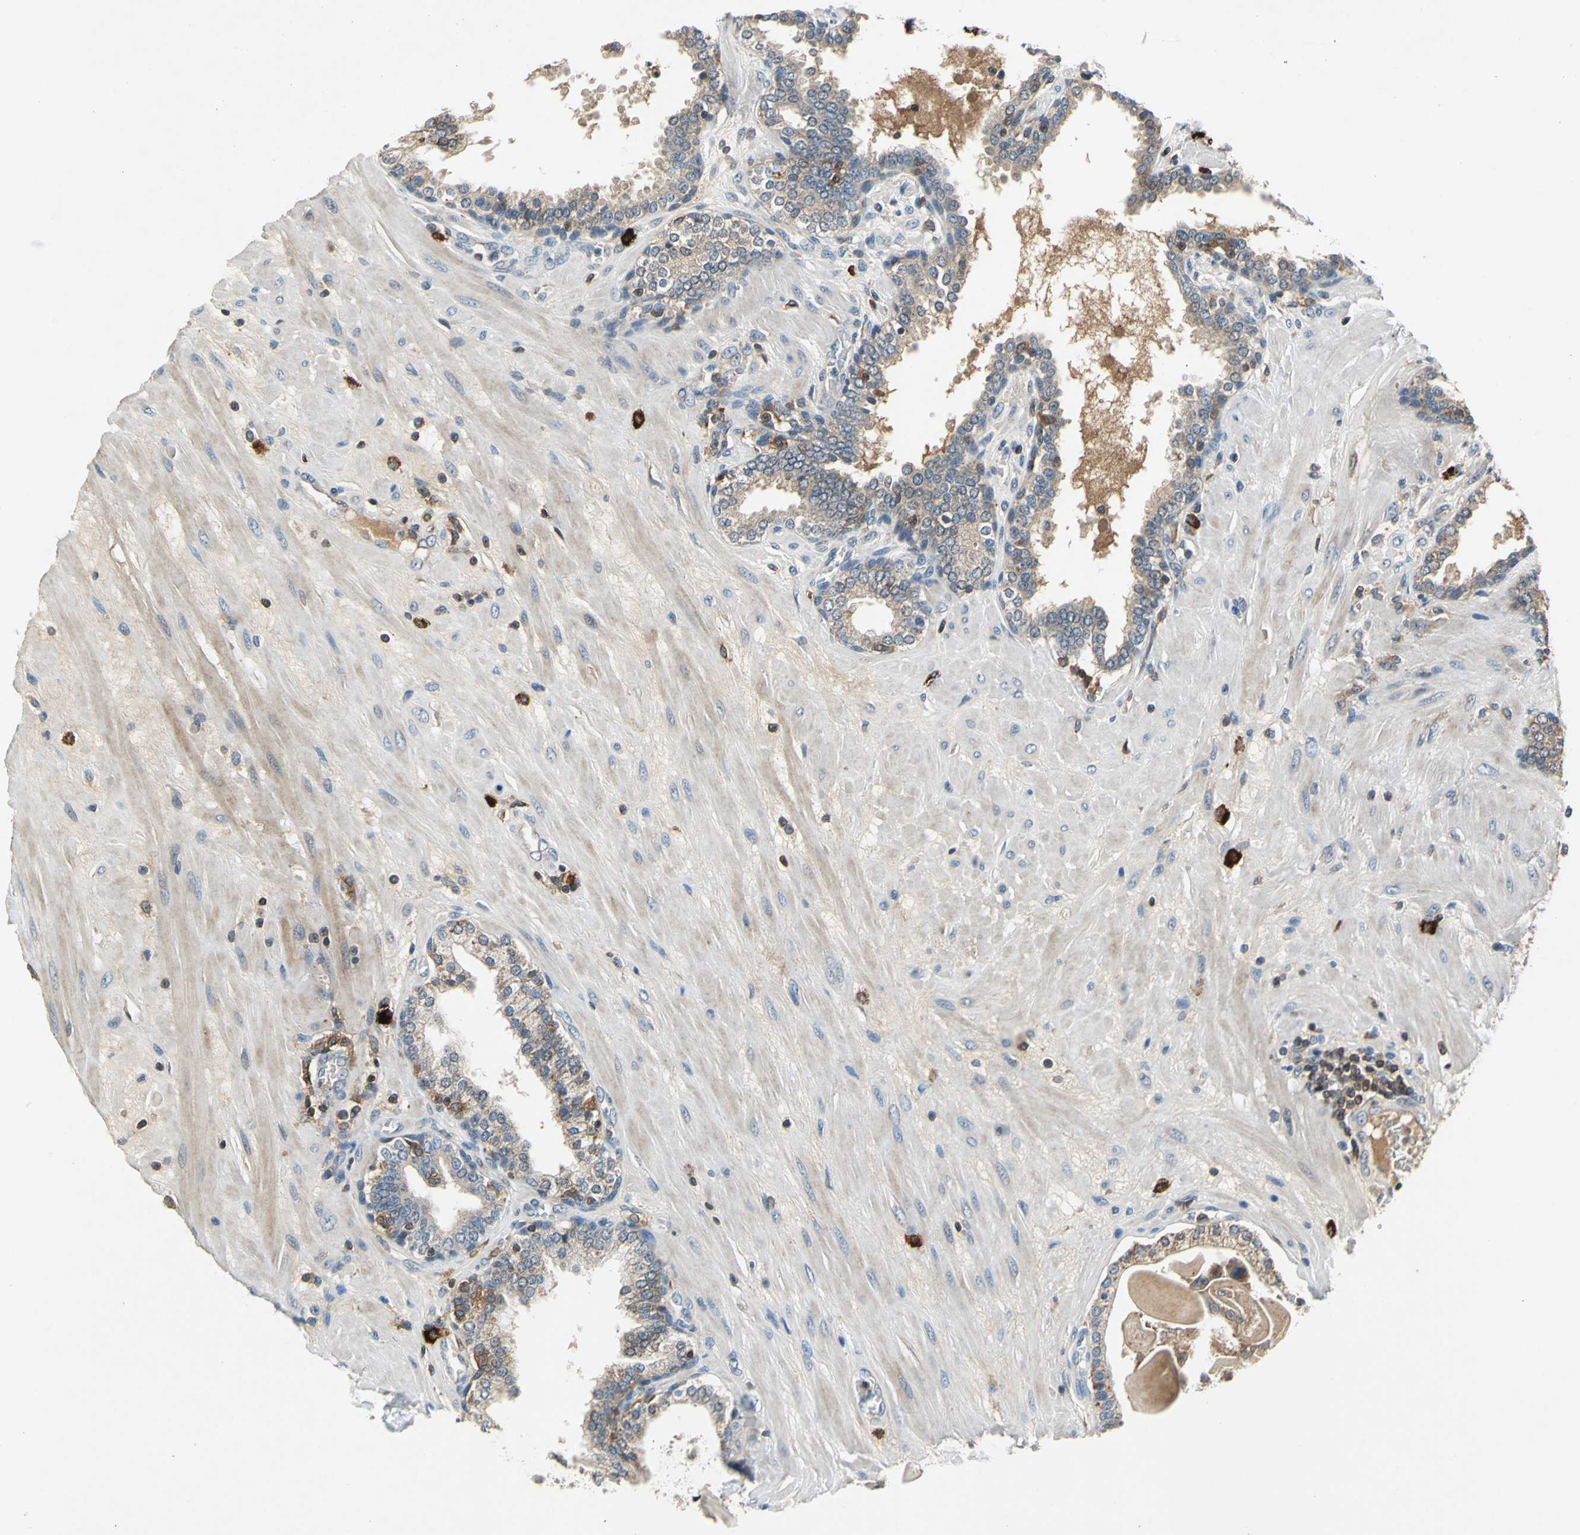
{"staining": {"intensity": "weak", "quantity": ">75%", "location": "cytoplasmic/membranous"}, "tissue": "prostate", "cell_type": "Glandular cells", "image_type": "normal", "snomed": [{"axis": "morphology", "description": "Normal tissue, NOS"}, {"axis": "topography", "description": "Prostate"}], "caption": "Immunohistochemistry (IHC) histopathology image of benign prostate: prostate stained using immunohistochemistry exhibits low levels of weak protein expression localized specifically in the cytoplasmic/membranous of glandular cells, appearing as a cytoplasmic/membranous brown color.", "gene": "SLC19A2", "patient": {"sex": "male", "age": 51}}